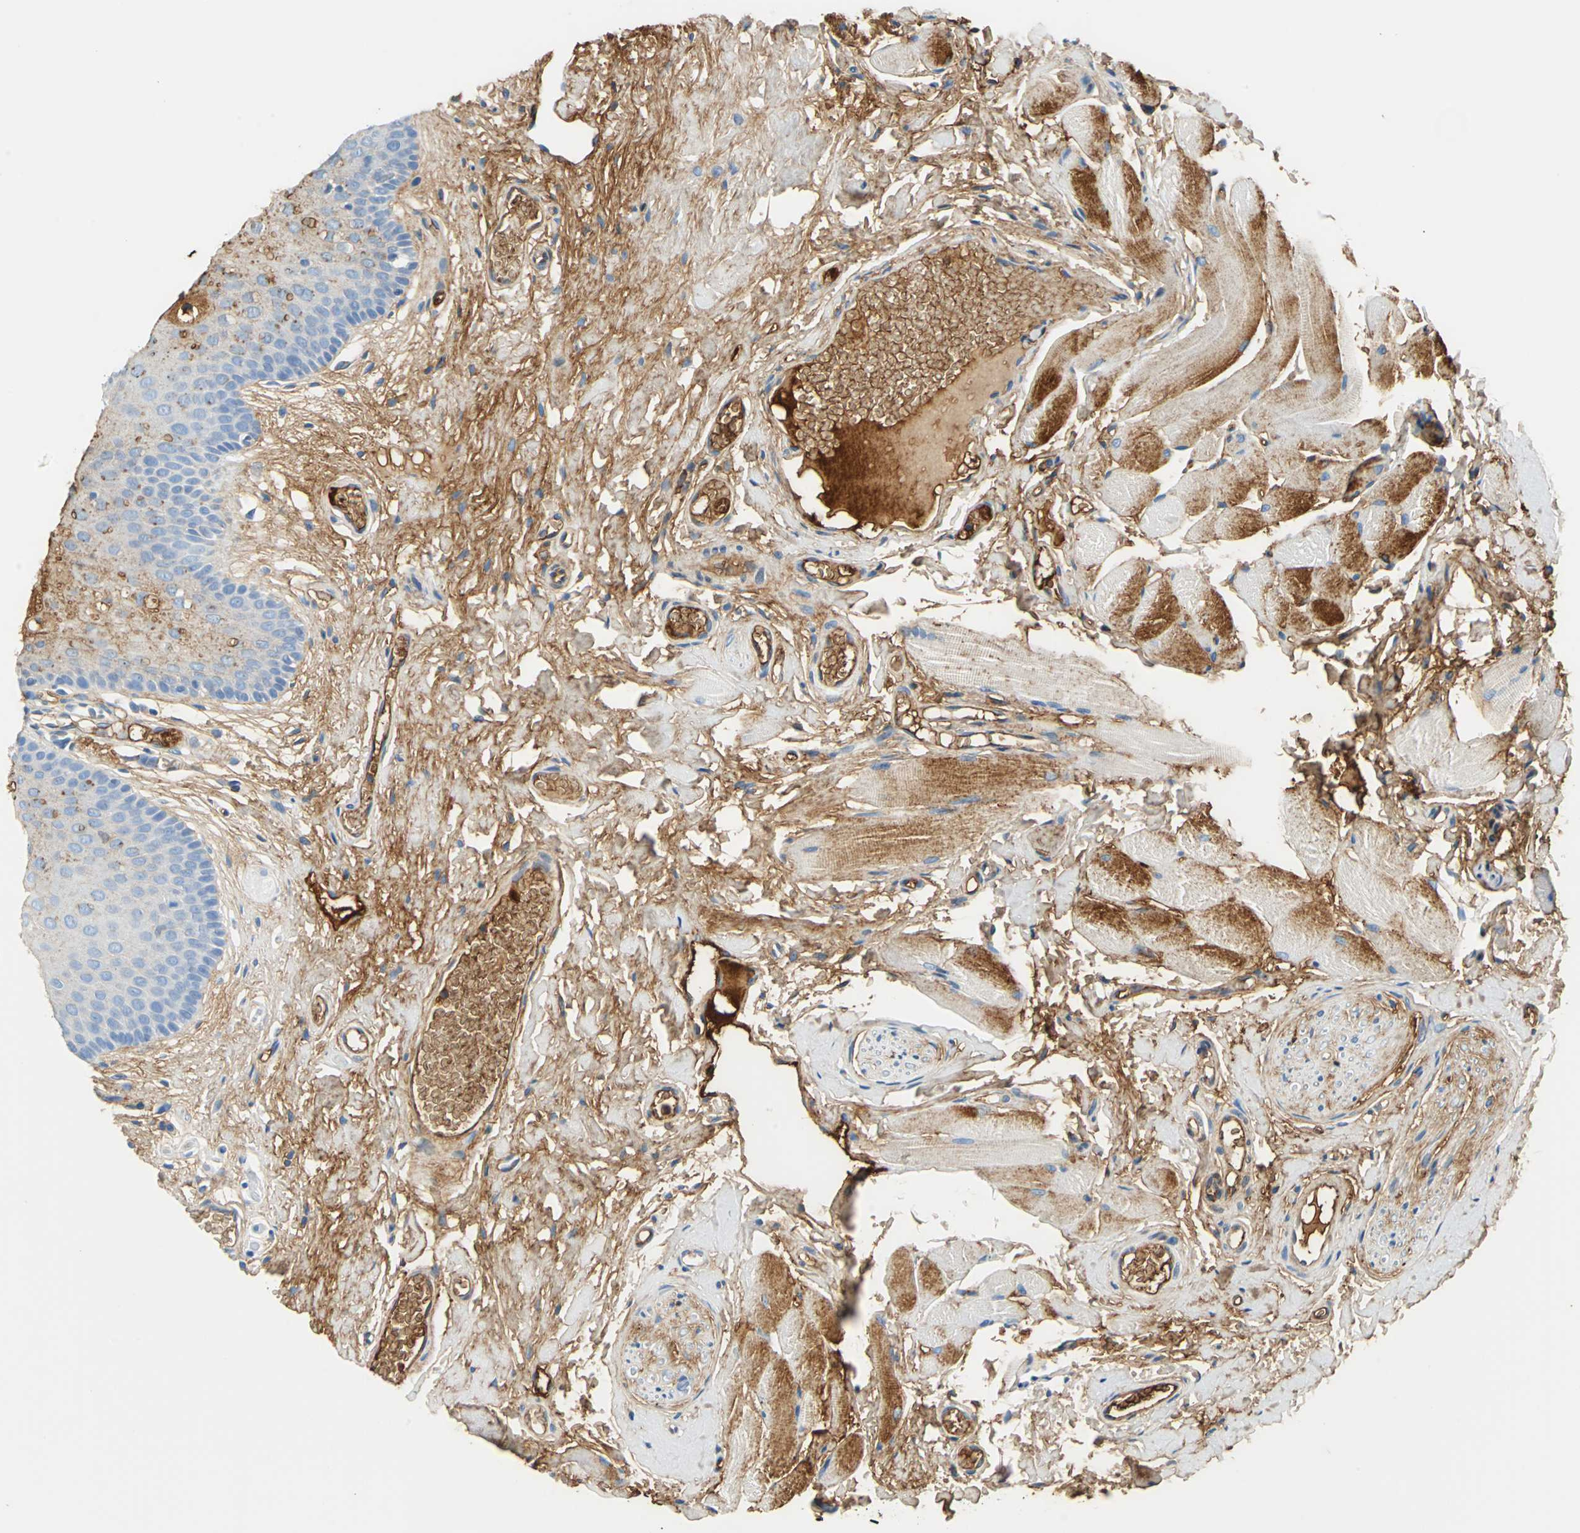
{"staining": {"intensity": "moderate", "quantity": "25%-75%", "location": "cytoplasmic/membranous"}, "tissue": "oral mucosa", "cell_type": "Squamous epithelial cells", "image_type": "normal", "snomed": [{"axis": "morphology", "description": "Normal tissue, NOS"}, {"axis": "topography", "description": "Oral tissue"}], "caption": "Immunohistochemical staining of benign oral mucosa displays moderate cytoplasmic/membranous protein expression in about 25%-75% of squamous epithelial cells.", "gene": "ALB", "patient": {"sex": "male", "age": 54}}